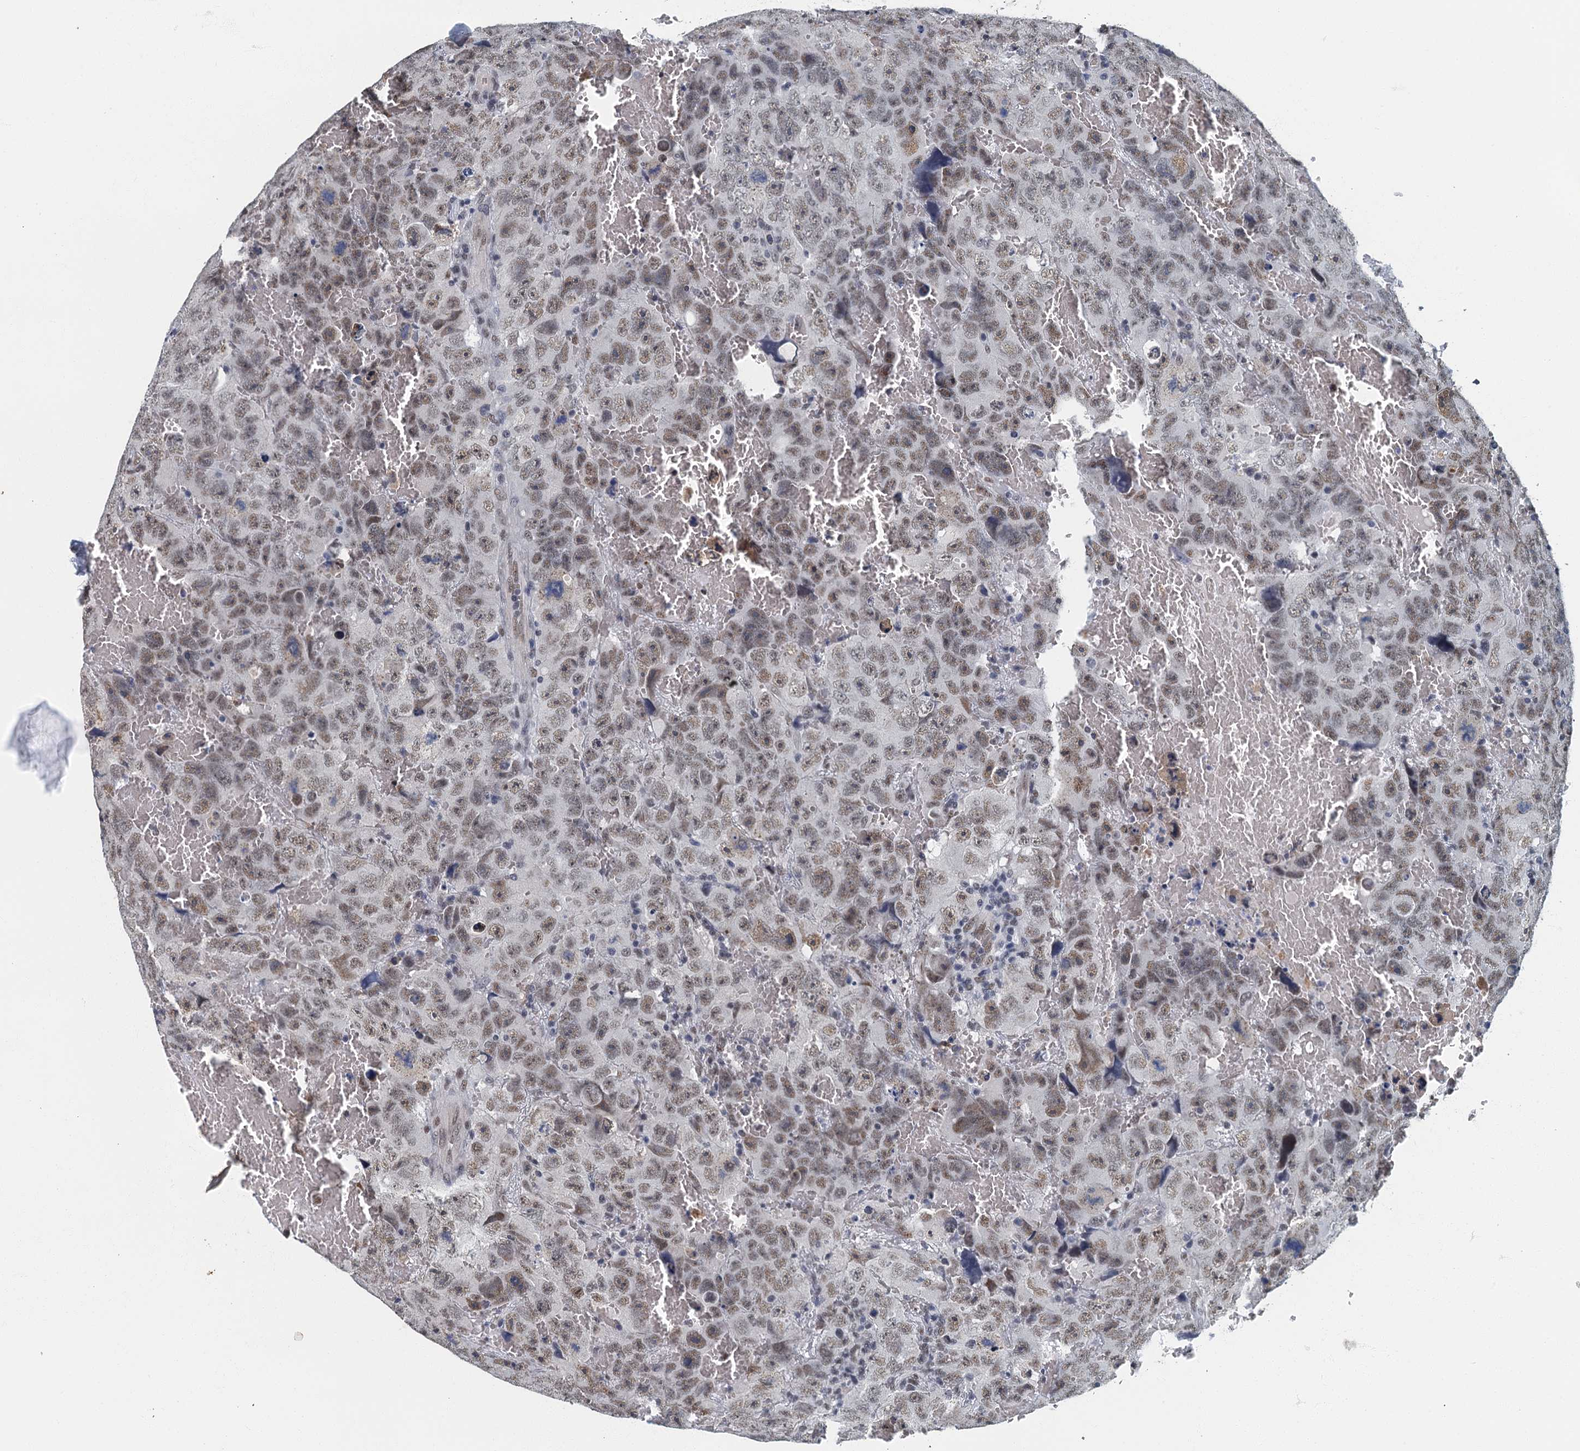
{"staining": {"intensity": "moderate", "quantity": ">75%", "location": "nuclear"}, "tissue": "testis cancer", "cell_type": "Tumor cells", "image_type": "cancer", "snomed": [{"axis": "morphology", "description": "Carcinoma, Embryonal, NOS"}, {"axis": "topography", "description": "Testis"}], "caption": "Brown immunohistochemical staining in human testis cancer (embryonal carcinoma) shows moderate nuclear expression in approximately >75% of tumor cells. (Stains: DAB (3,3'-diaminobenzidine) in brown, nuclei in blue, Microscopy: brightfield microscopy at high magnification).", "gene": "GADL1", "patient": {"sex": "male", "age": 45}}